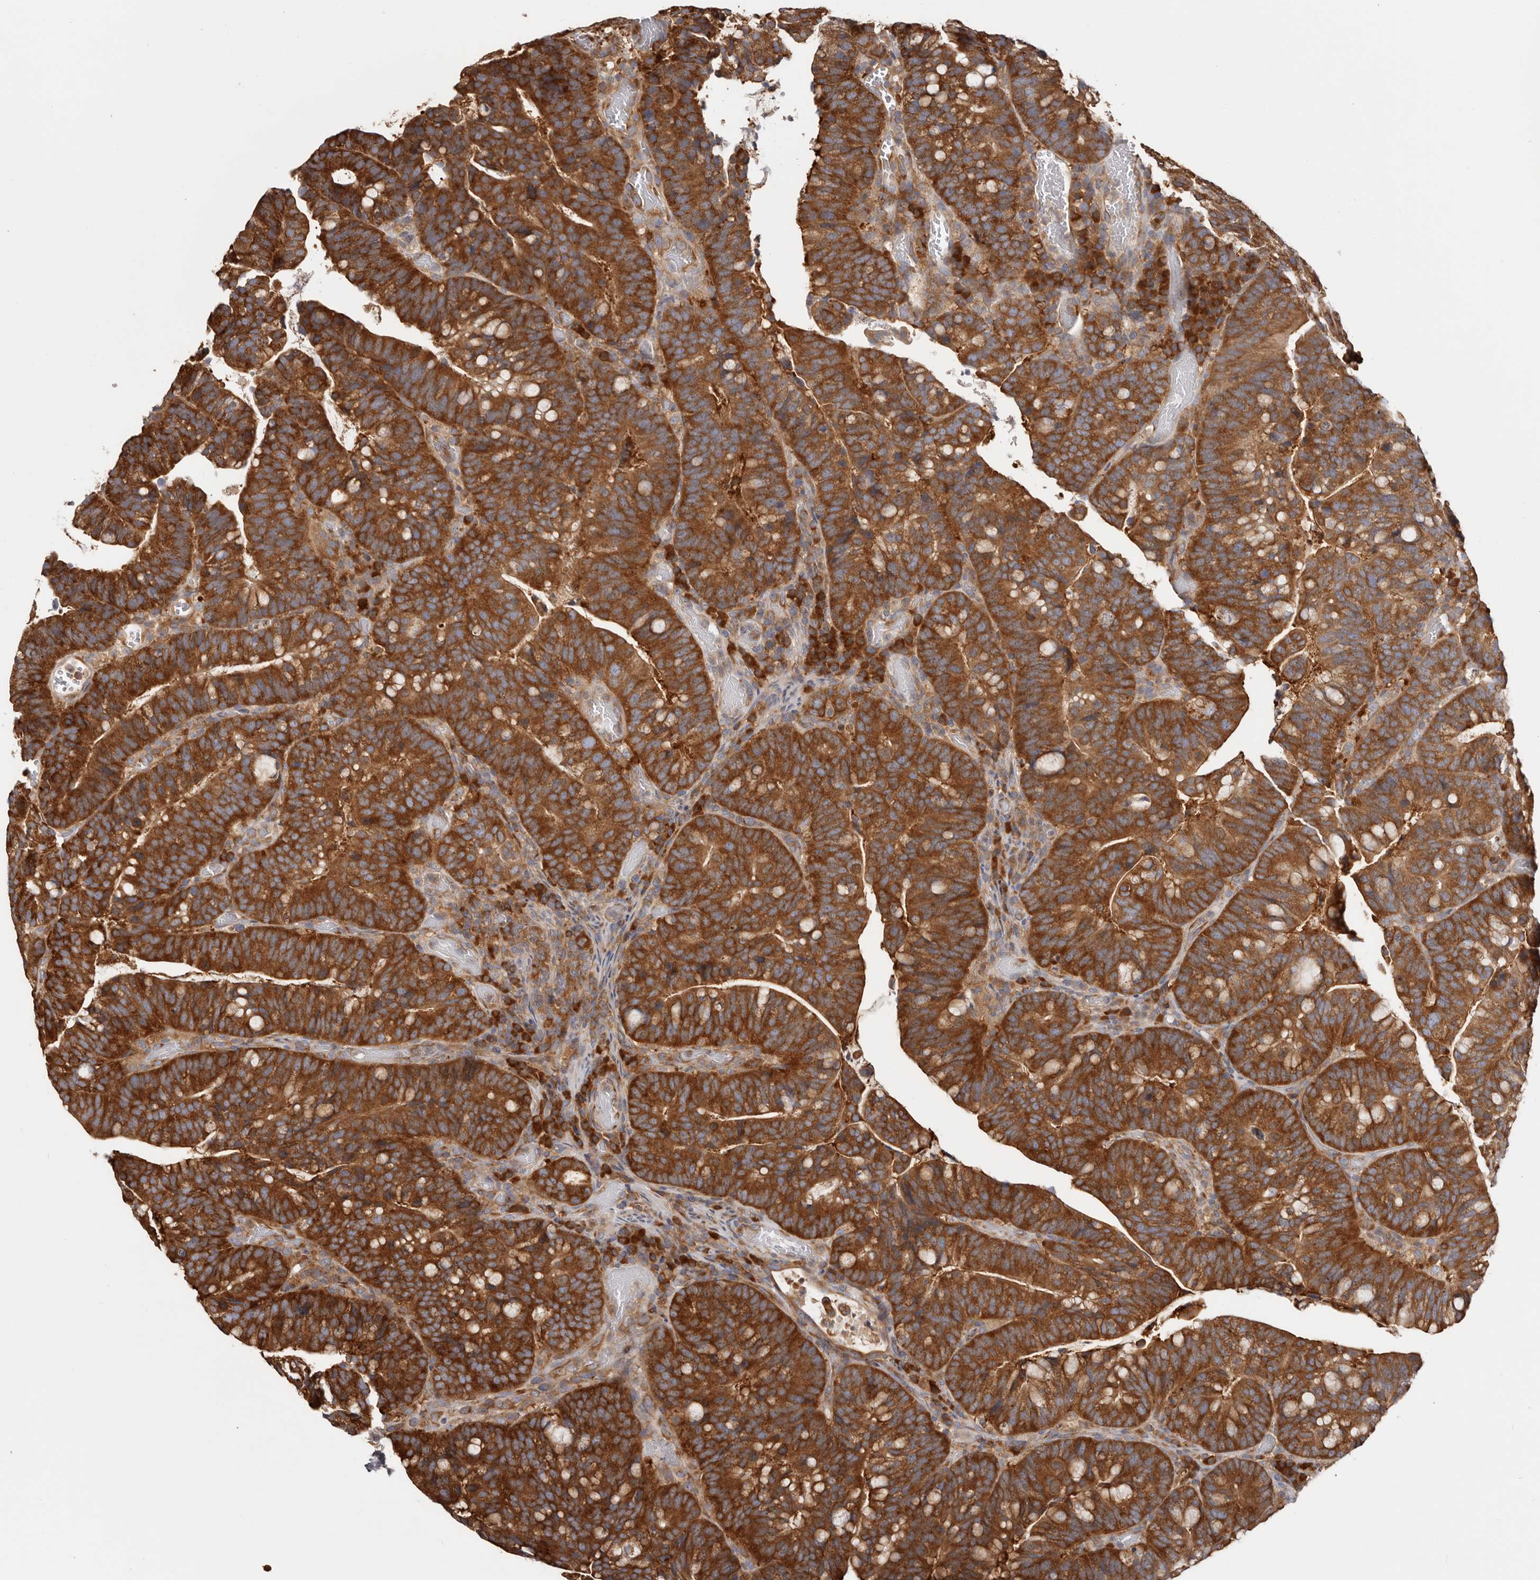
{"staining": {"intensity": "strong", "quantity": ">75%", "location": "cytoplasmic/membranous"}, "tissue": "colorectal cancer", "cell_type": "Tumor cells", "image_type": "cancer", "snomed": [{"axis": "morphology", "description": "Adenocarcinoma, NOS"}, {"axis": "topography", "description": "Colon"}], "caption": "Tumor cells display high levels of strong cytoplasmic/membranous positivity in approximately >75% of cells in human colorectal adenocarcinoma. (DAB IHC with brightfield microscopy, high magnification).", "gene": "EPRS1", "patient": {"sex": "female", "age": 66}}